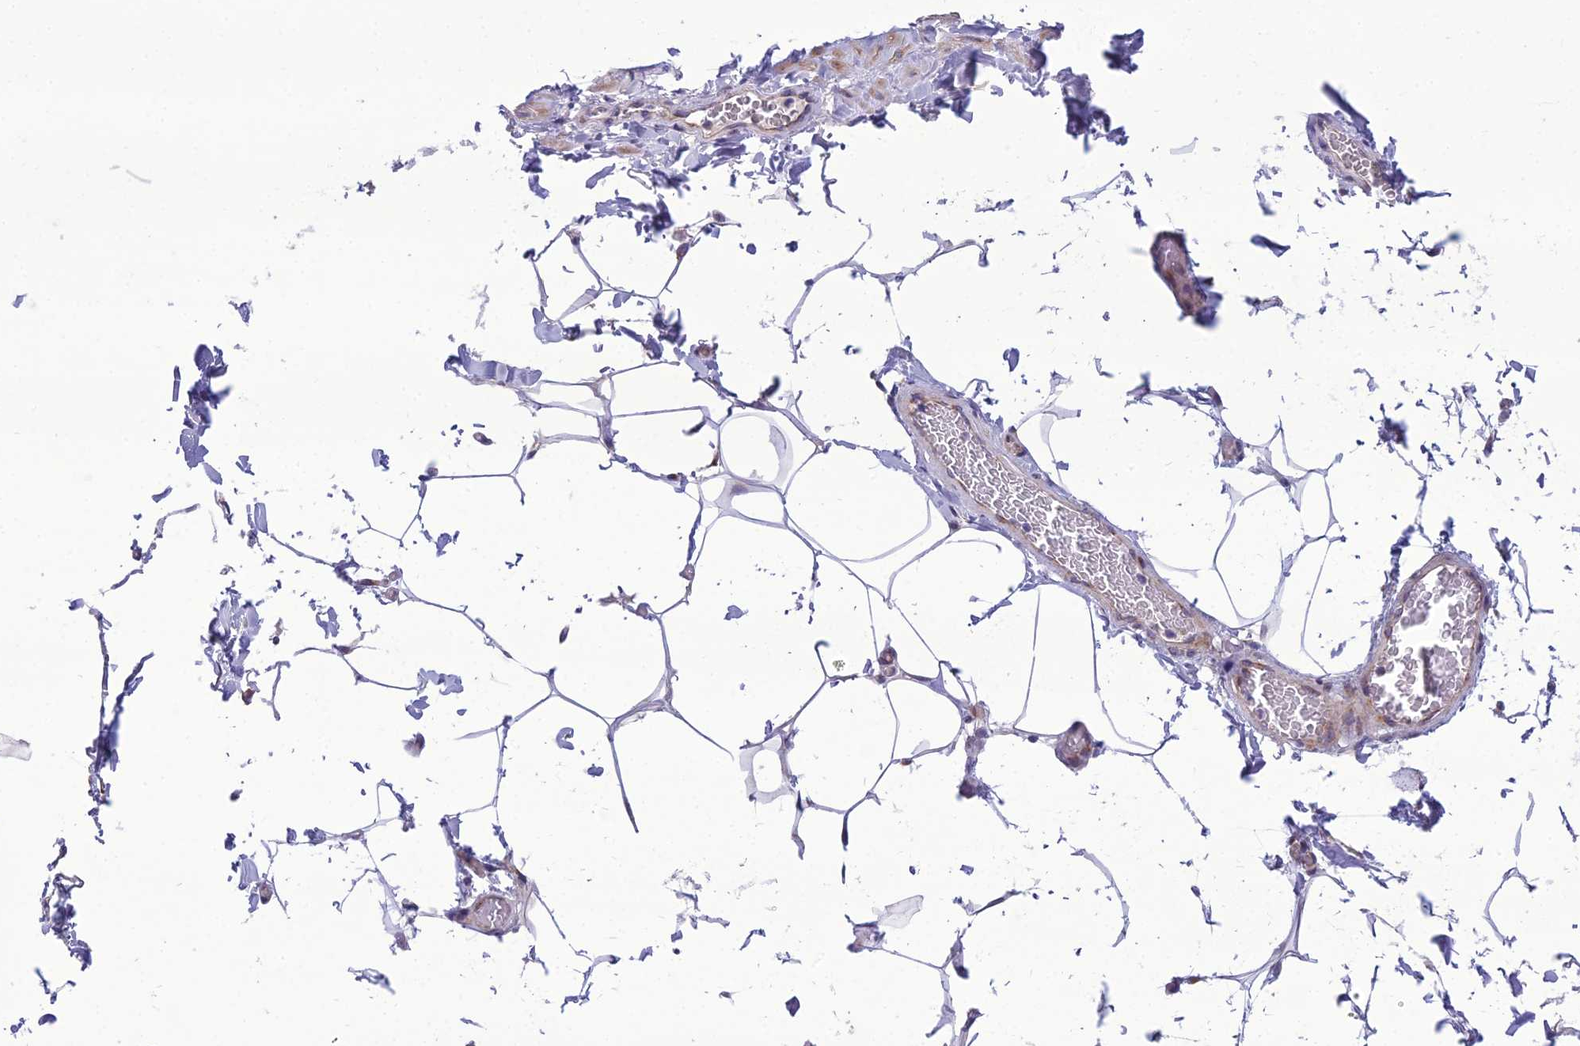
{"staining": {"intensity": "negative", "quantity": "none", "location": "none"}, "tissue": "adipose tissue", "cell_type": "Adipocytes", "image_type": "normal", "snomed": [{"axis": "morphology", "description": "Normal tissue, NOS"}, {"axis": "topography", "description": "Soft tissue"}, {"axis": "topography", "description": "Adipose tissue"}, {"axis": "topography", "description": "Vascular tissue"}, {"axis": "topography", "description": "Peripheral nerve tissue"}], "caption": "Immunohistochemistry of benign adipose tissue demonstrates no staining in adipocytes.", "gene": "NODAL", "patient": {"sex": "male", "age": 46}}